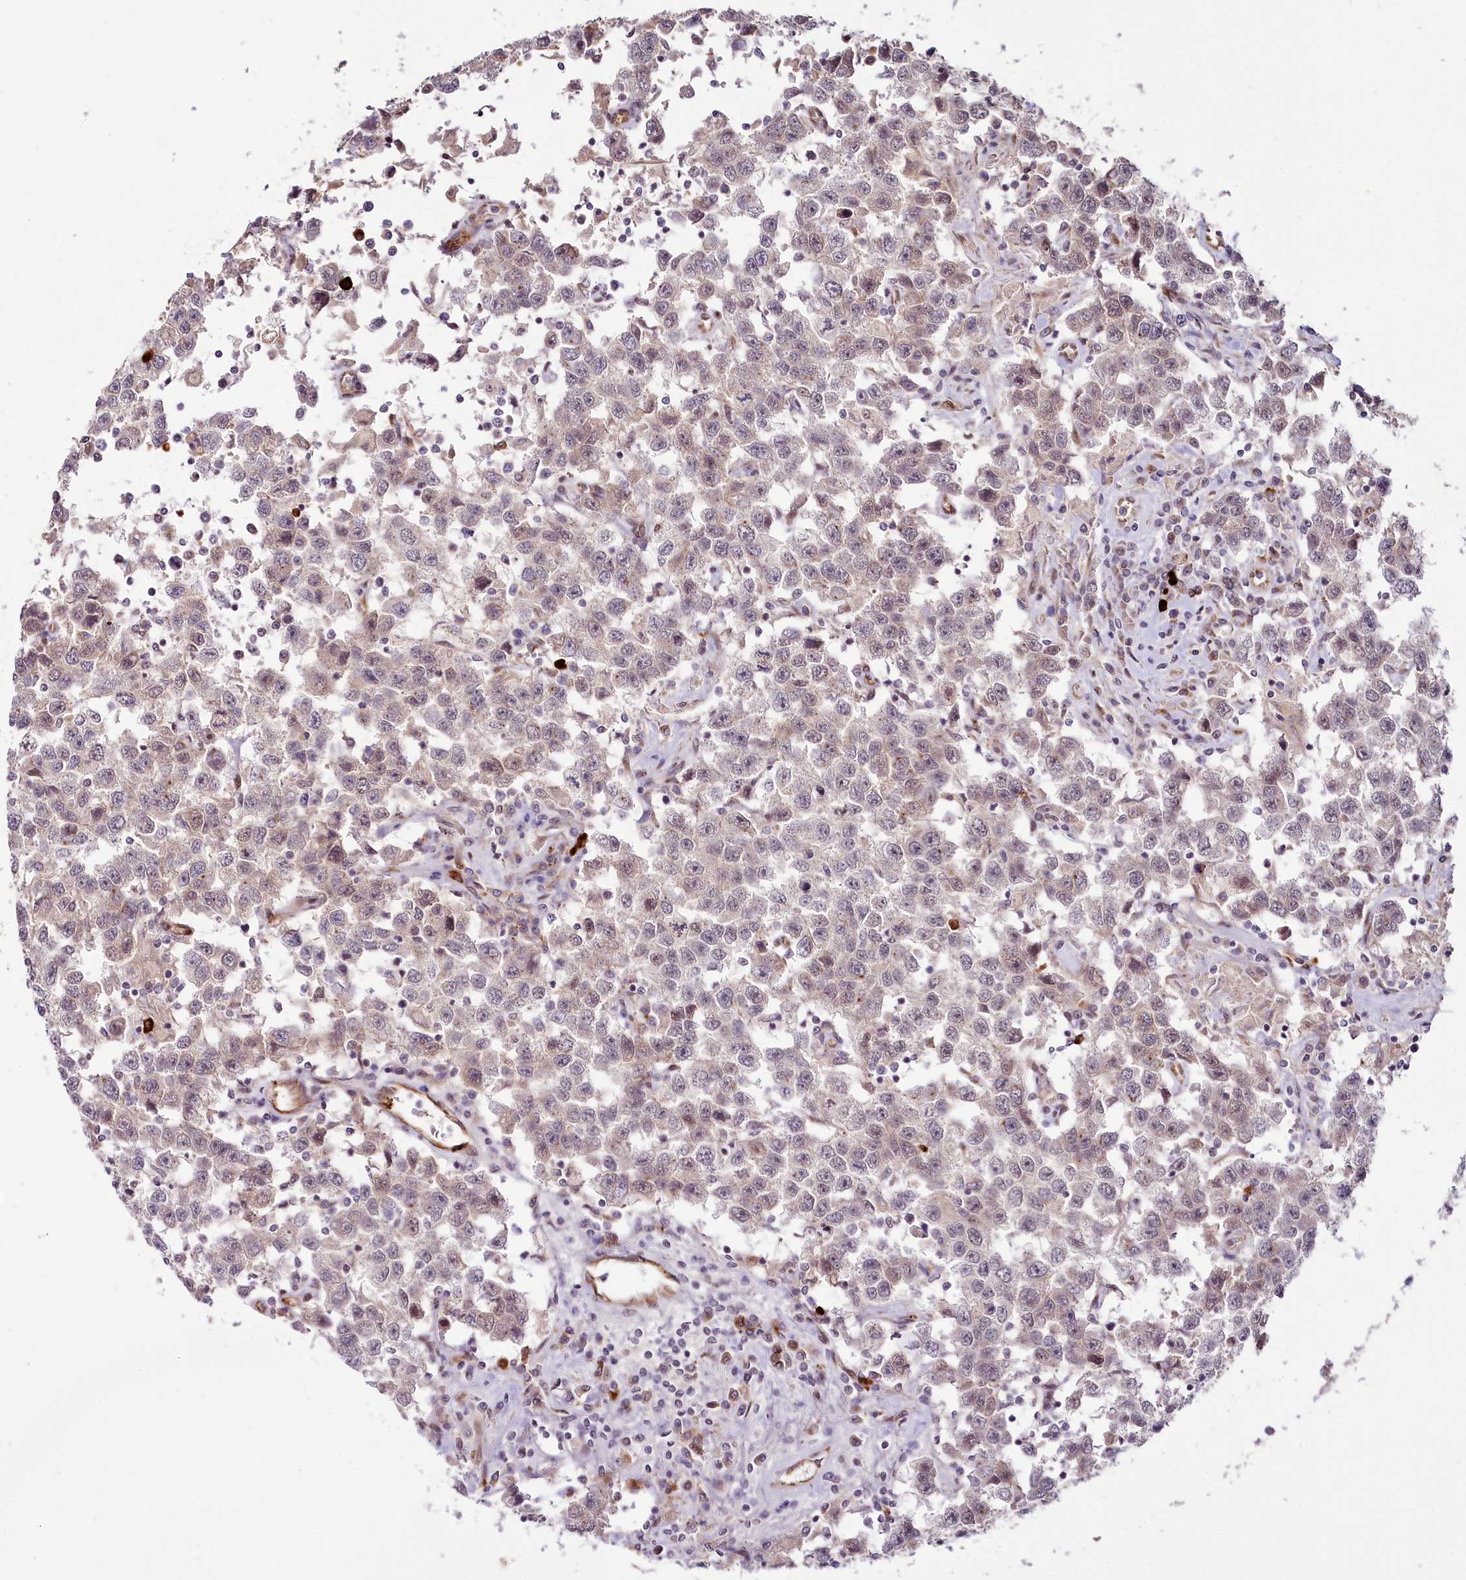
{"staining": {"intensity": "weak", "quantity": "25%-75%", "location": "nuclear"}, "tissue": "testis cancer", "cell_type": "Tumor cells", "image_type": "cancer", "snomed": [{"axis": "morphology", "description": "Seminoma, NOS"}, {"axis": "topography", "description": "Testis"}], "caption": "The immunohistochemical stain shows weak nuclear positivity in tumor cells of seminoma (testis) tissue.", "gene": "ALKBH8", "patient": {"sex": "male", "age": 41}}